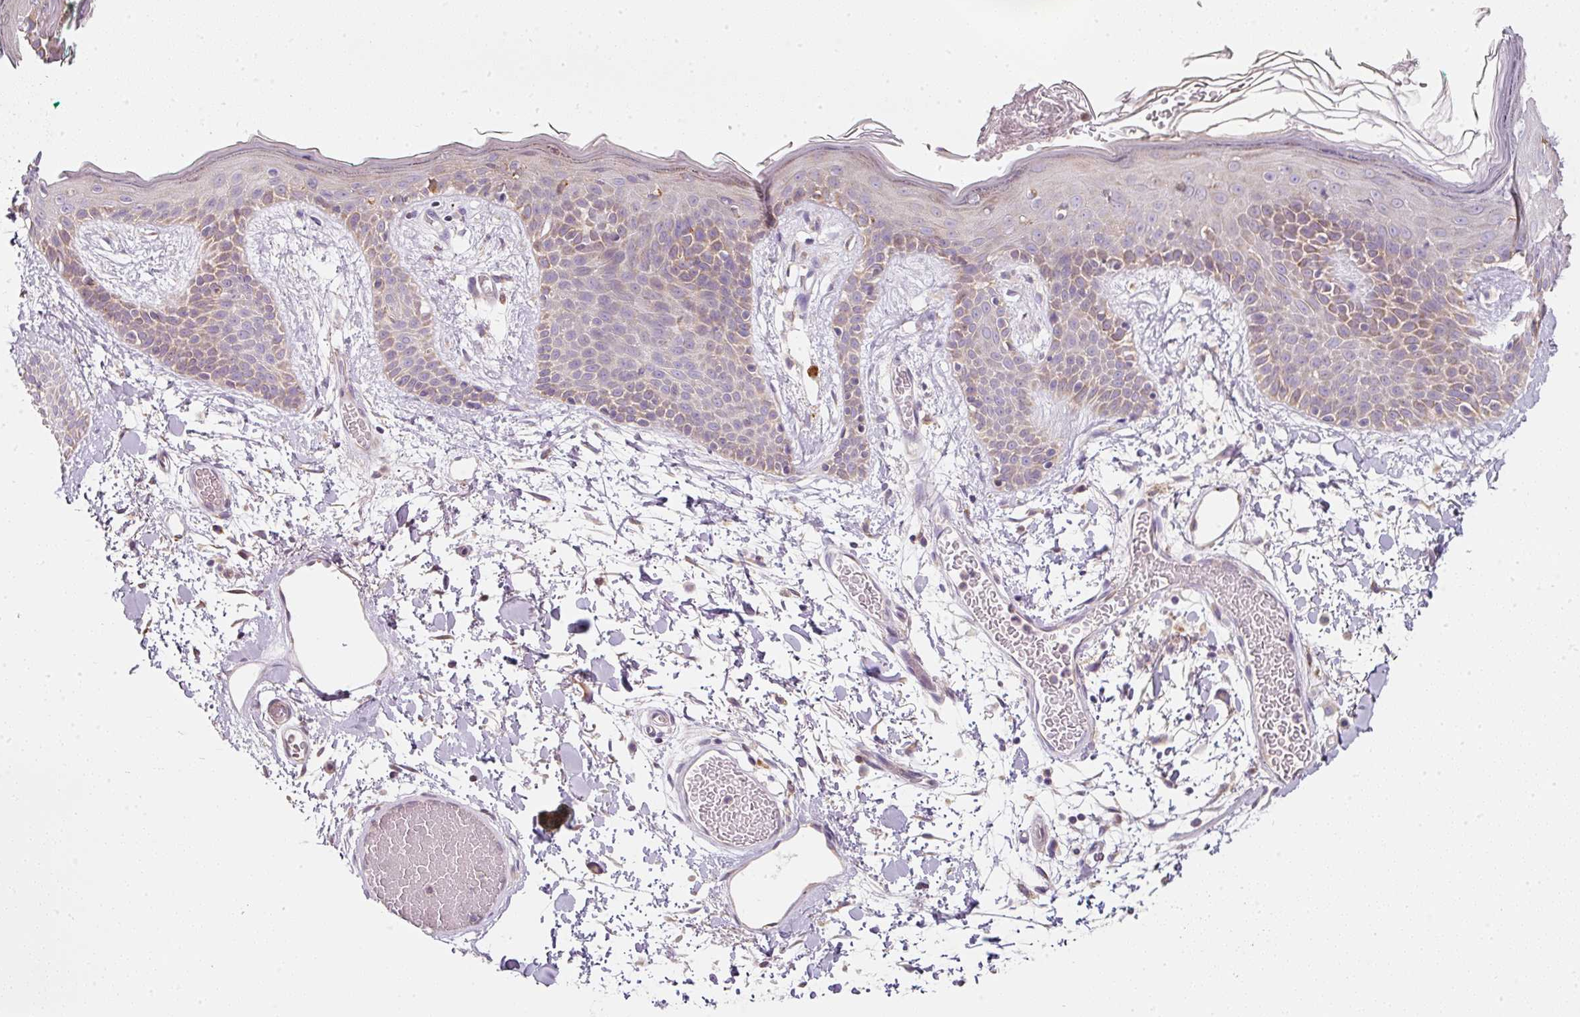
{"staining": {"intensity": "weak", "quantity": "25%-75%", "location": "cytoplasmic/membranous"}, "tissue": "skin", "cell_type": "Fibroblasts", "image_type": "normal", "snomed": [{"axis": "morphology", "description": "Normal tissue, NOS"}, {"axis": "topography", "description": "Skin"}], "caption": "Immunohistochemistry (IHC) image of unremarkable skin: skin stained using immunohistochemistry (IHC) displays low levels of weak protein expression localized specifically in the cytoplasmic/membranous of fibroblasts, appearing as a cytoplasmic/membranous brown color.", "gene": "MORN4", "patient": {"sex": "male", "age": 79}}